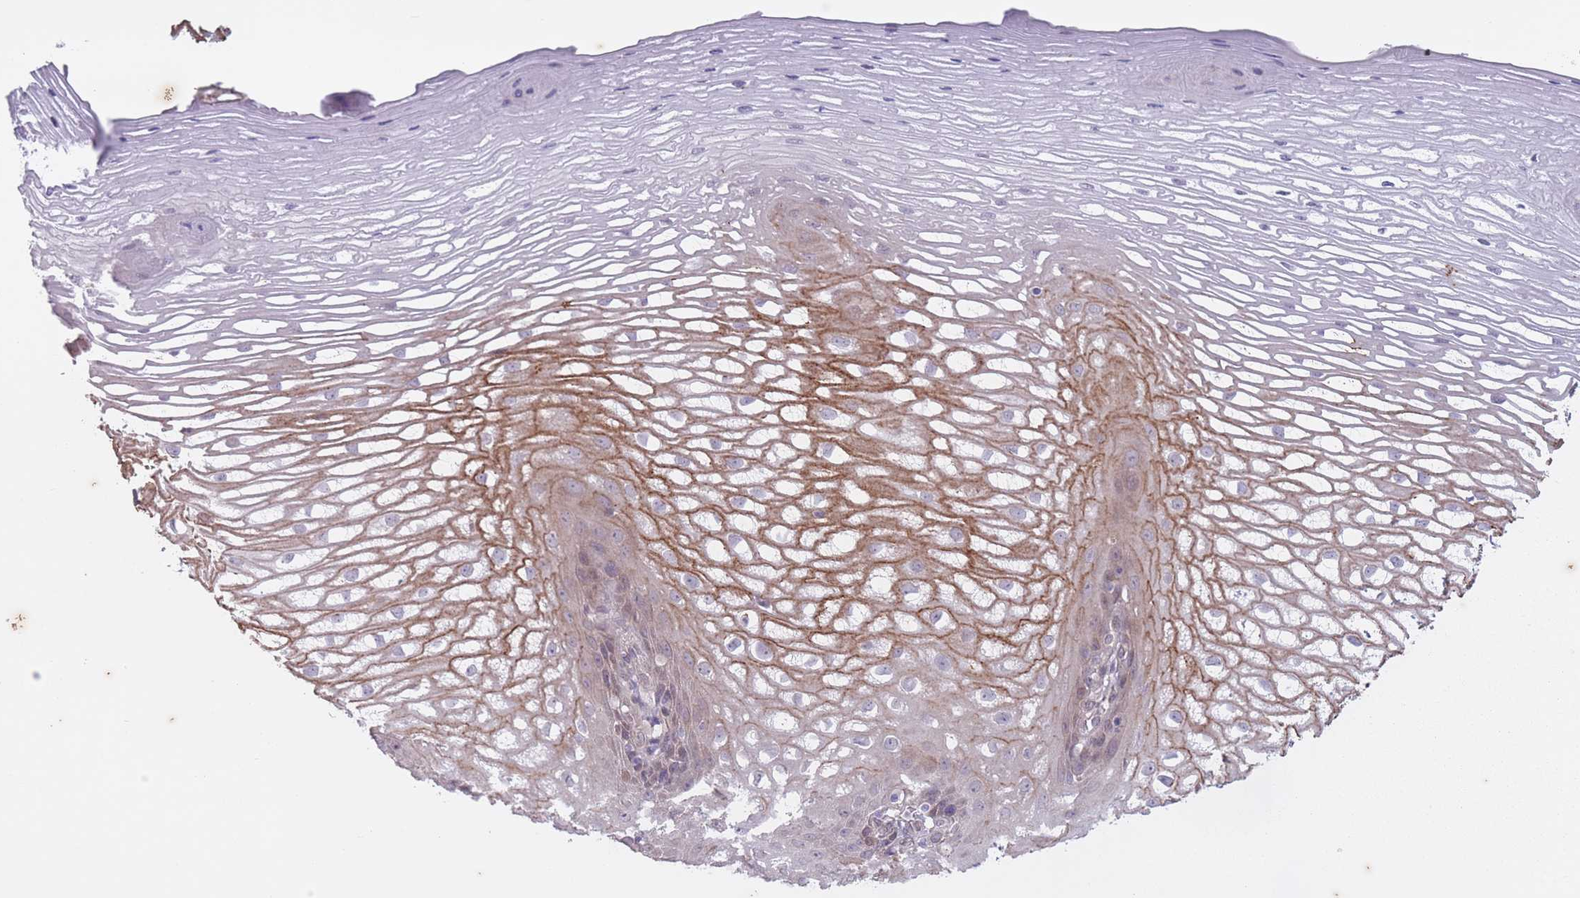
{"staining": {"intensity": "moderate", "quantity": "<25%", "location": "cytoplasmic/membranous"}, "tissue": "esophagus", "cell_type": "Squamous epithelial cells", "image_type": "normal", "snomed": [{"axis": "morphology", "description": "Normal tissue, NOS"}, {"axis": "topography", "description": "Esophagus"}], "caption": "A histopathology image showing moderate cytoplasmic/membranous expression in about <25% of squamous epithelial cells in normal esophagus, as visualized by brown immunohistochemical staining.", "gene": "ARPIN", "patient": {"sex": "male", "age": 69}}